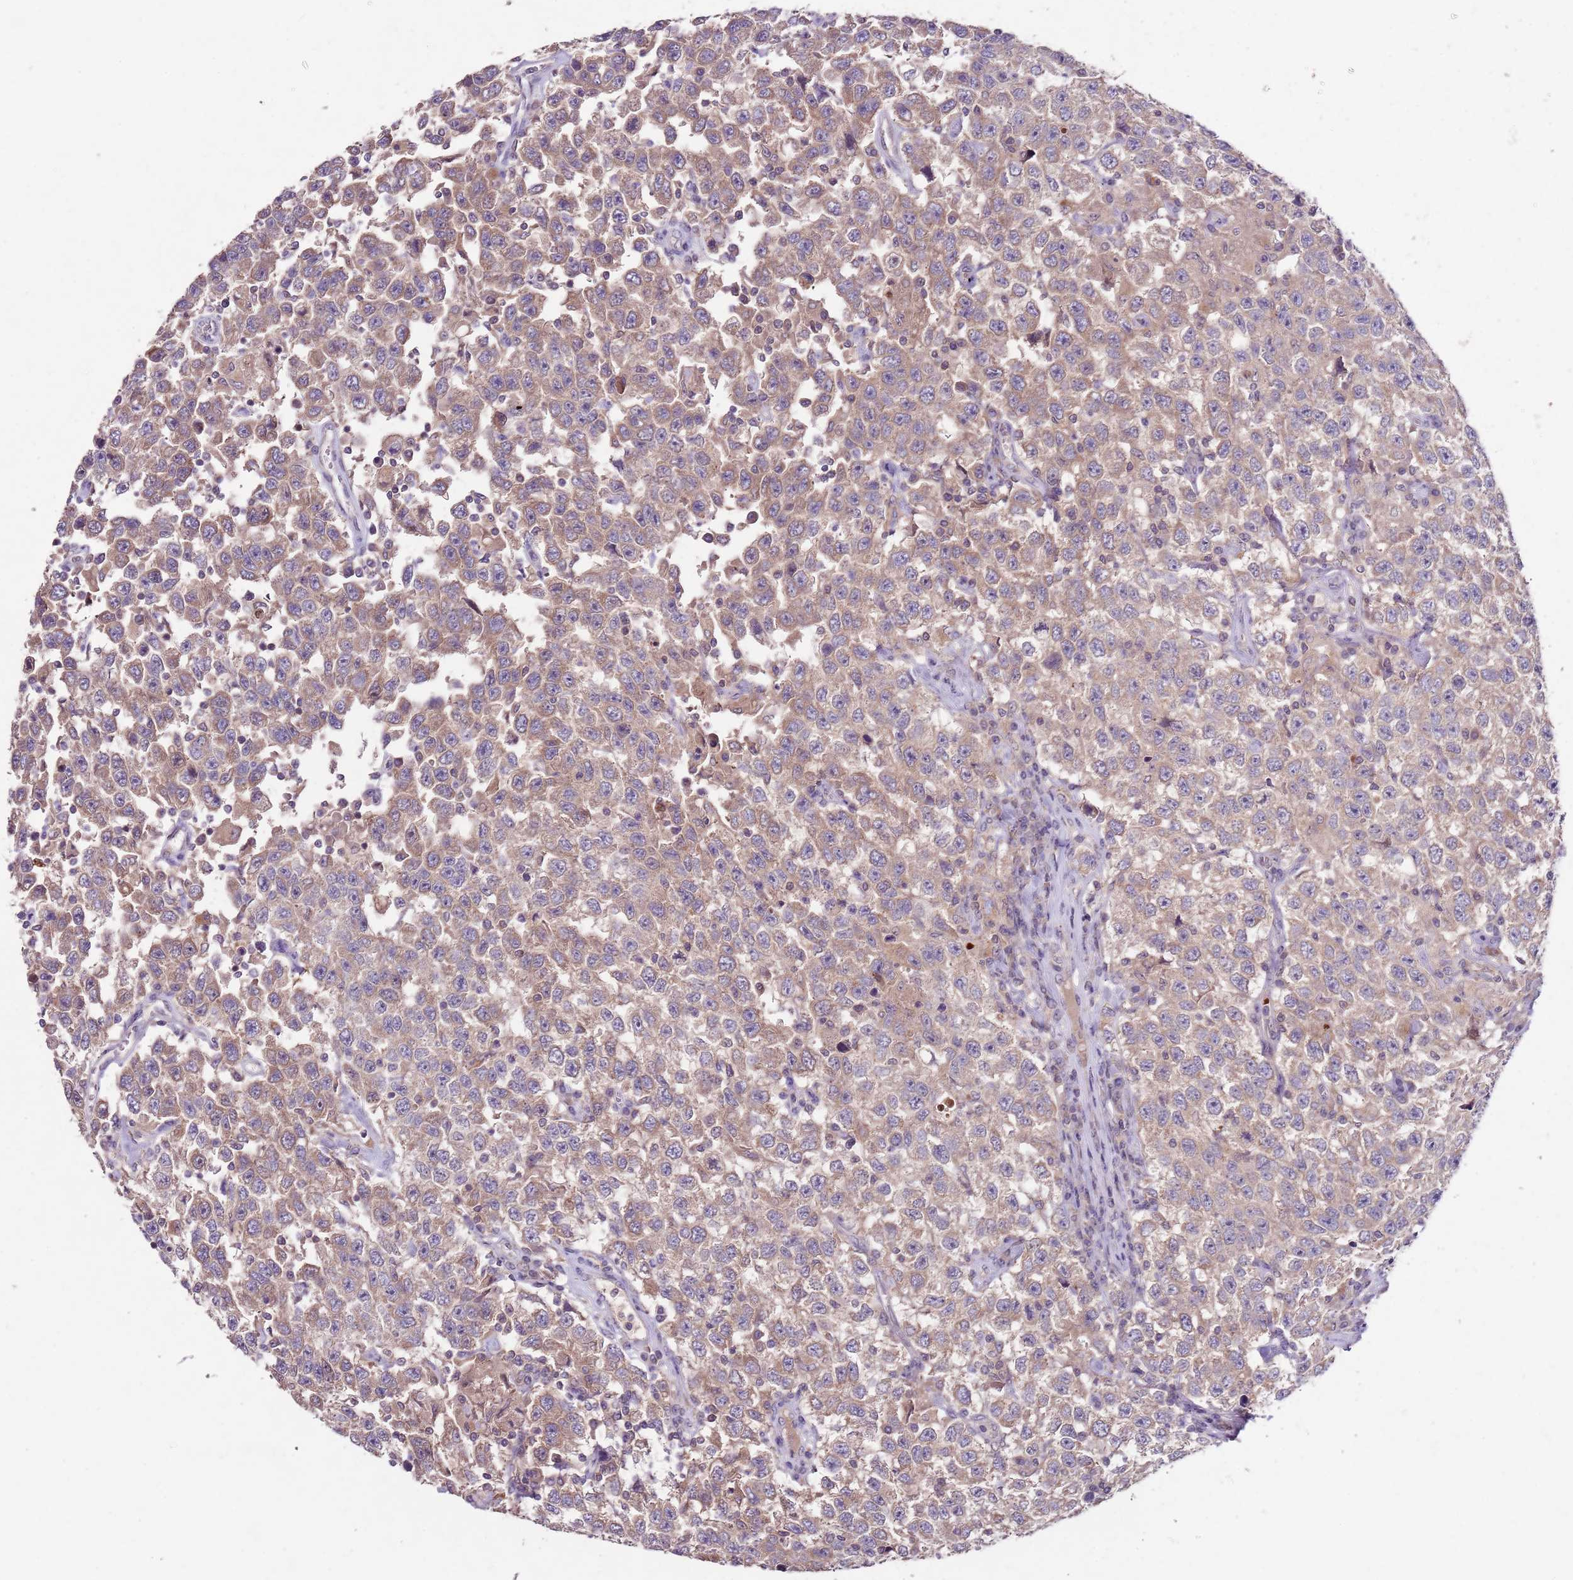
{"staining": {"intensity": "moderate", "quantity": "25%-75%", "location": "cytoplasmic/membranous"}, "tissue": "testis cancer", "cell_type": "Tumor cells", "image_type": "cancer", "snomed": [{"axis": "morphology", "description": "Seminoma, NOS"}, {"axis": "topography", "description": "Testis"}], "caption": "Testis cancer (seminoma) was stained to show a protein in brown. There is medium levels of moderate cytoplasmic/membranous positivity in about 25%-75% of tumor cells.", "gene": "NRDE2", "patient": {"sex": "male", "age": 41}}